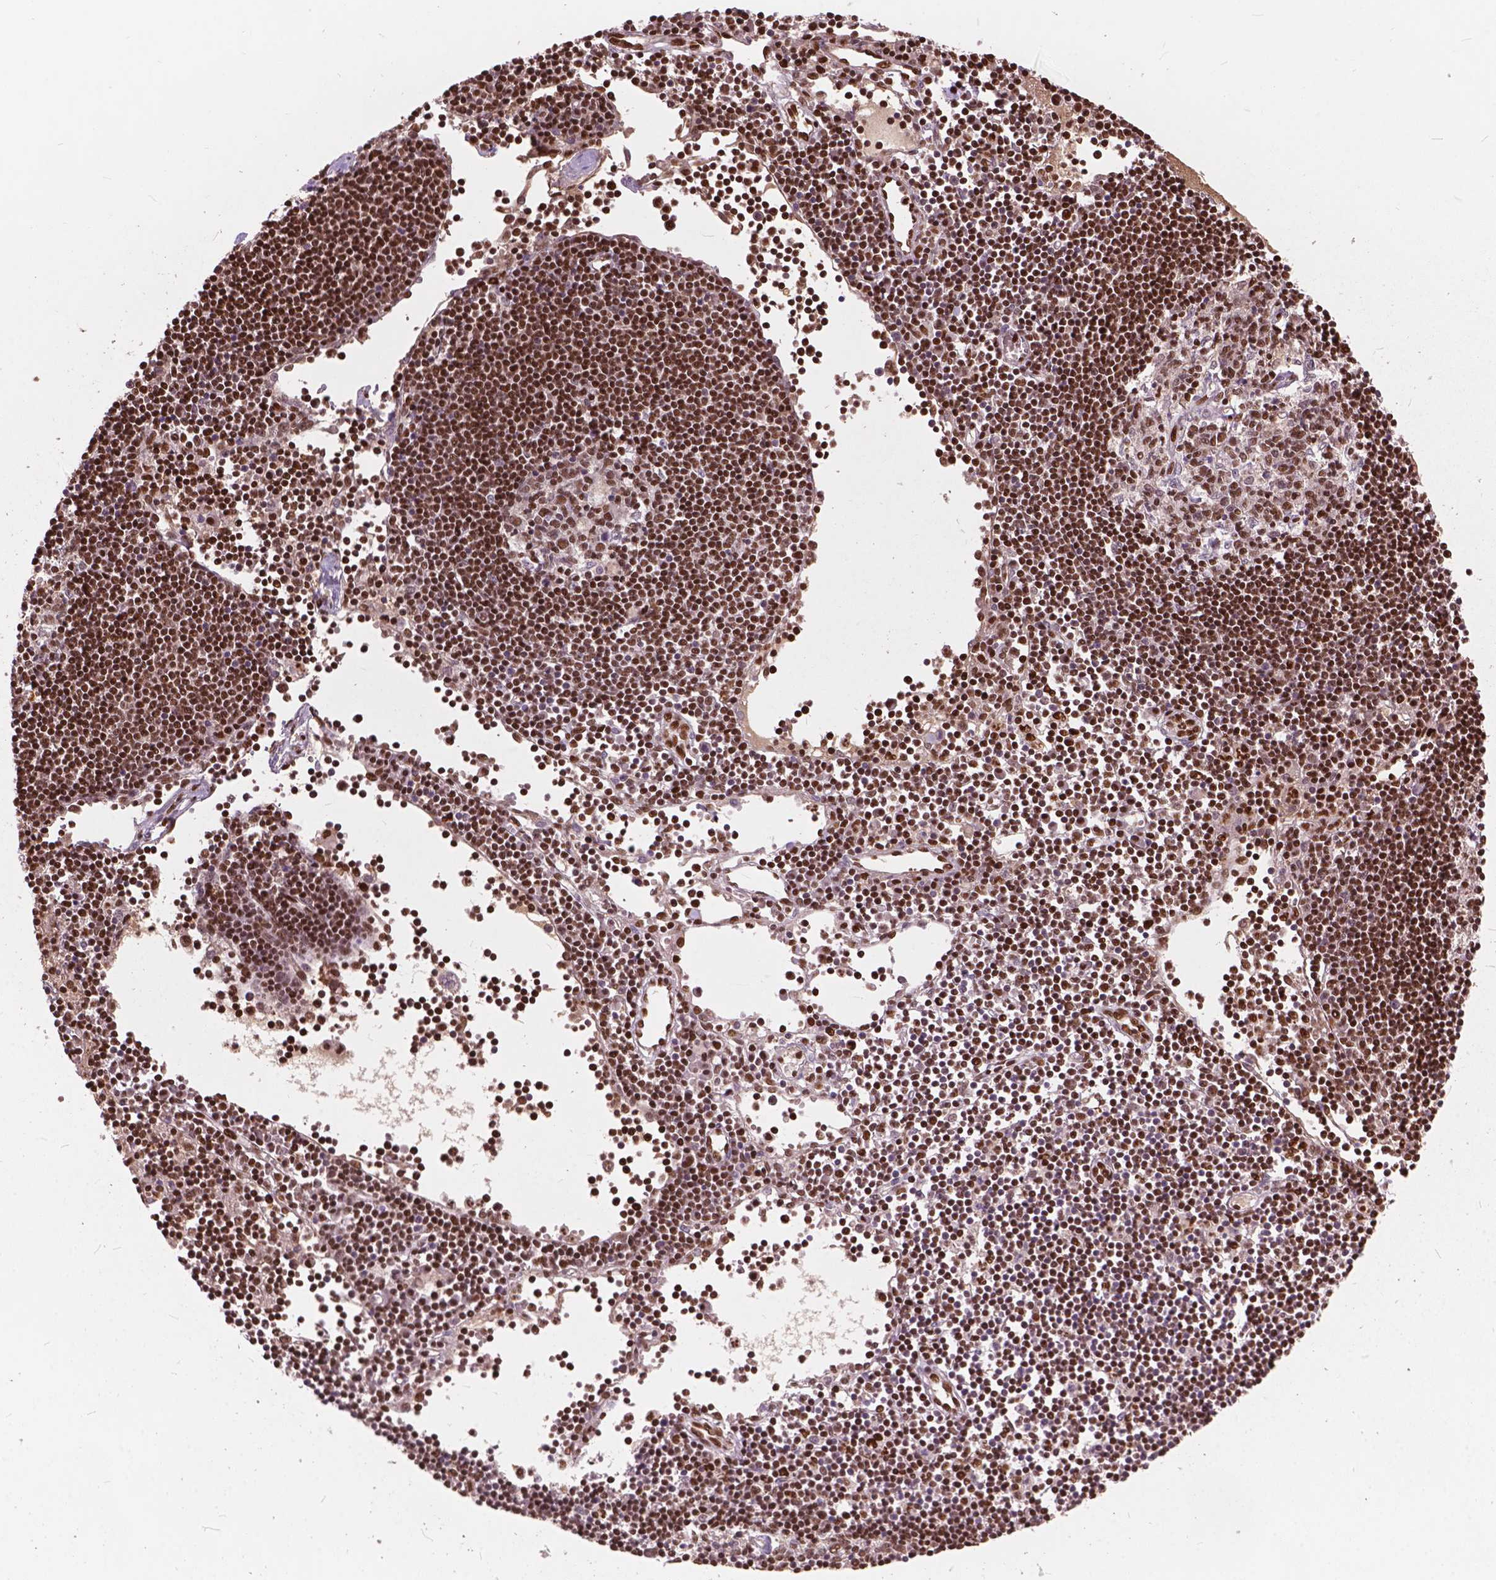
{"staining": {"intensity": "strong", "quantity": ">75%", "location": "nuclear"}, "tissue": "lymph node", "cell_type": "Germinal center cells", "image_type": "normal", "snomed": [{"axis": "morphology", "description": "Normal tissue, NOS"}, {"axis": "topography", "description": "Lymph node"}], "caption": "Immunohistochemistry of normal lymph node displays high levels of strong nuclear positivity in approximately >75% of germinal center cells. (DAB (3,3'-diaminobenzidine) IHC with brightfield microscopy, high magnification).", "gene": "ANP32A", "patient": {"sex": "female", "age": 65}}